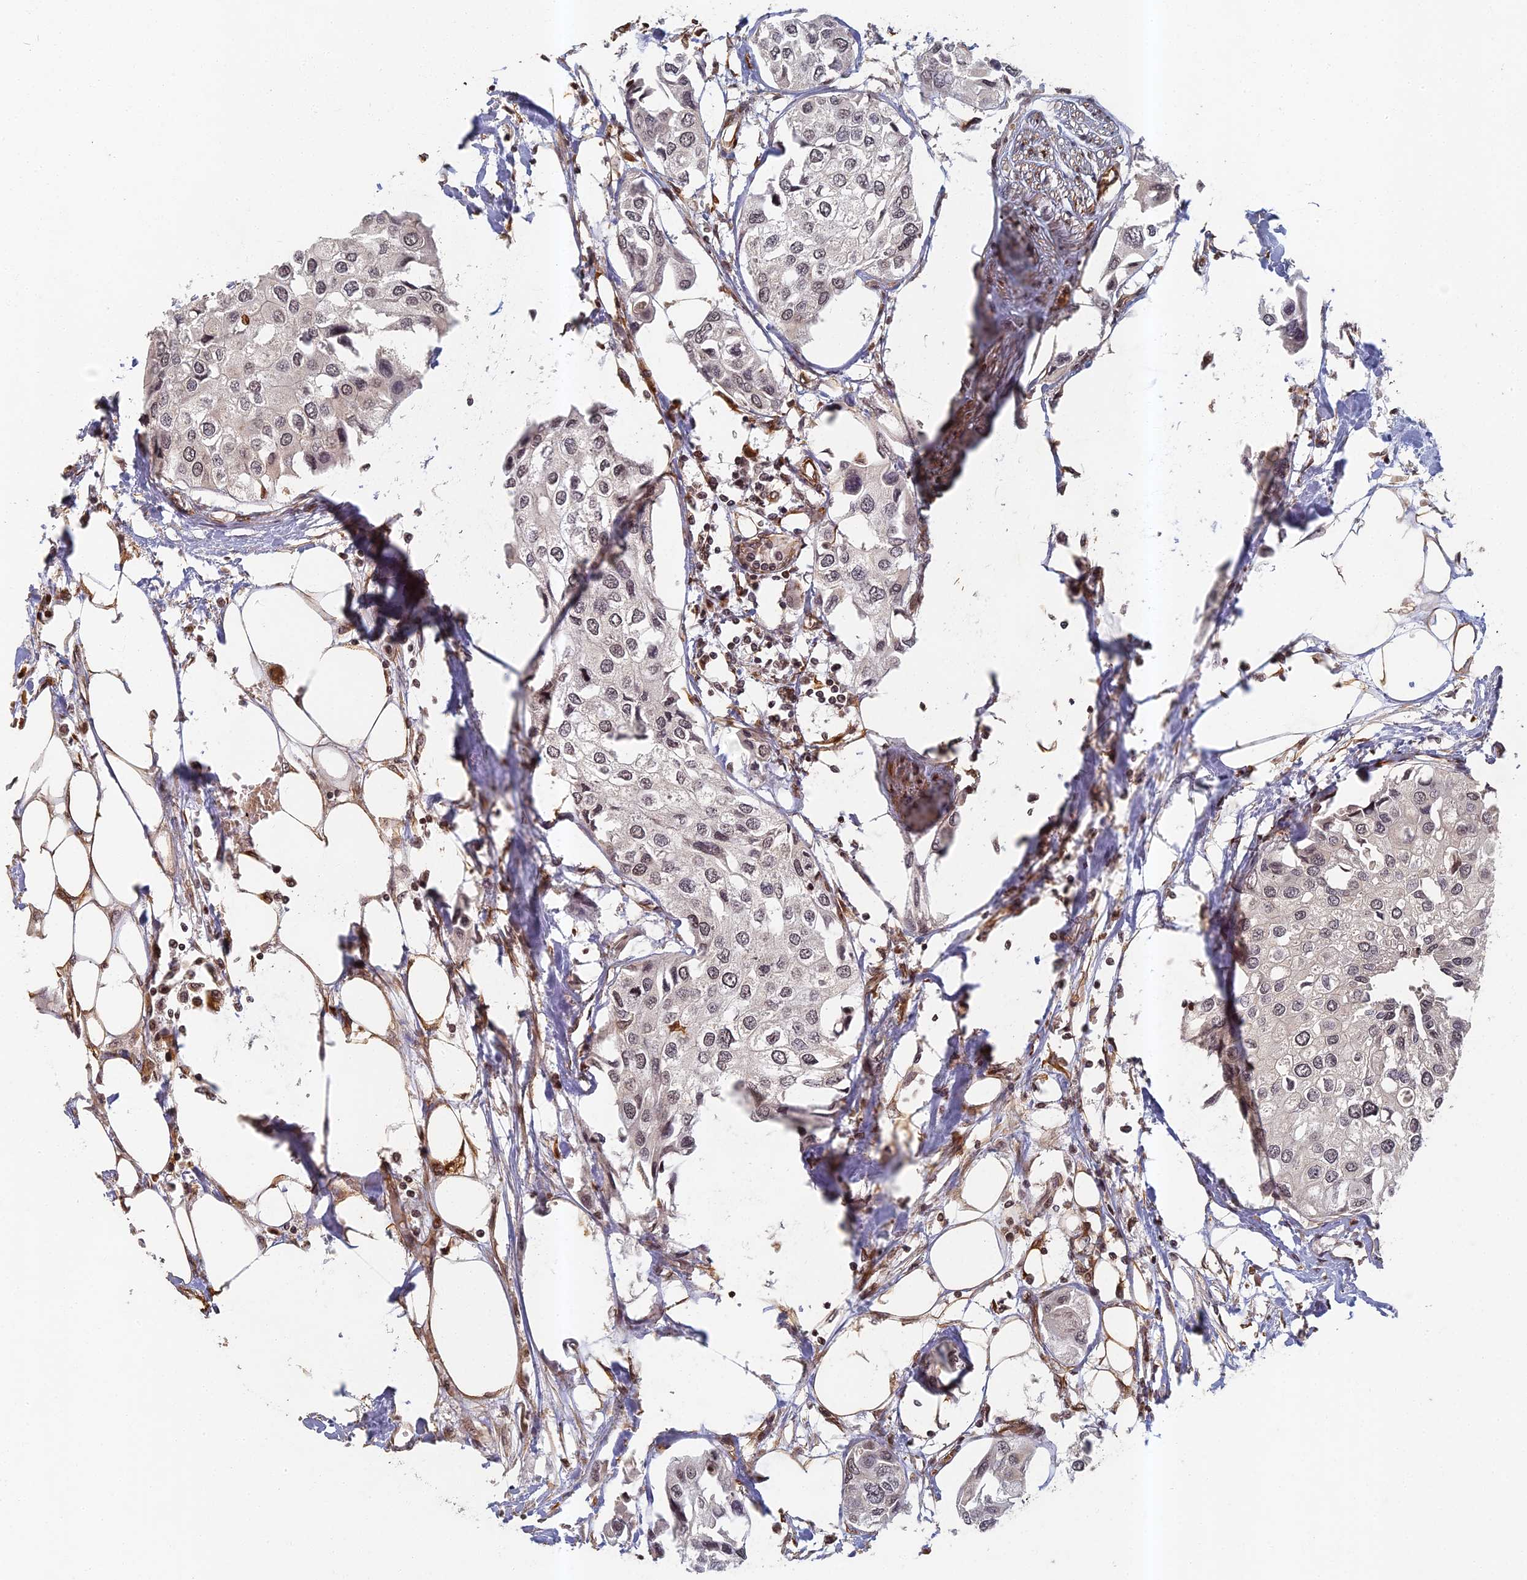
{"staining": {"intensity": "weak", "quantity": "25%-75%", "location": "nuclear"}, "tissue": "urothelial cancer", "cell_type": "Tumor cells", "image_type": "cancer", "snomed": [{"axis": "morphology", "description": "Urothelial carcinoma, High grade"}, {"axis": "topography", "description": "Urinary bladder"}], "caption": "Immunohistochemical staining of human urothelial carcinoma (high-grade) exhibits low levels of weak nuclear positivity in approximately 25%-75% of tumor cells.", "gene": "ABCB10", "patient": {"sex": "male", "age": 64}}